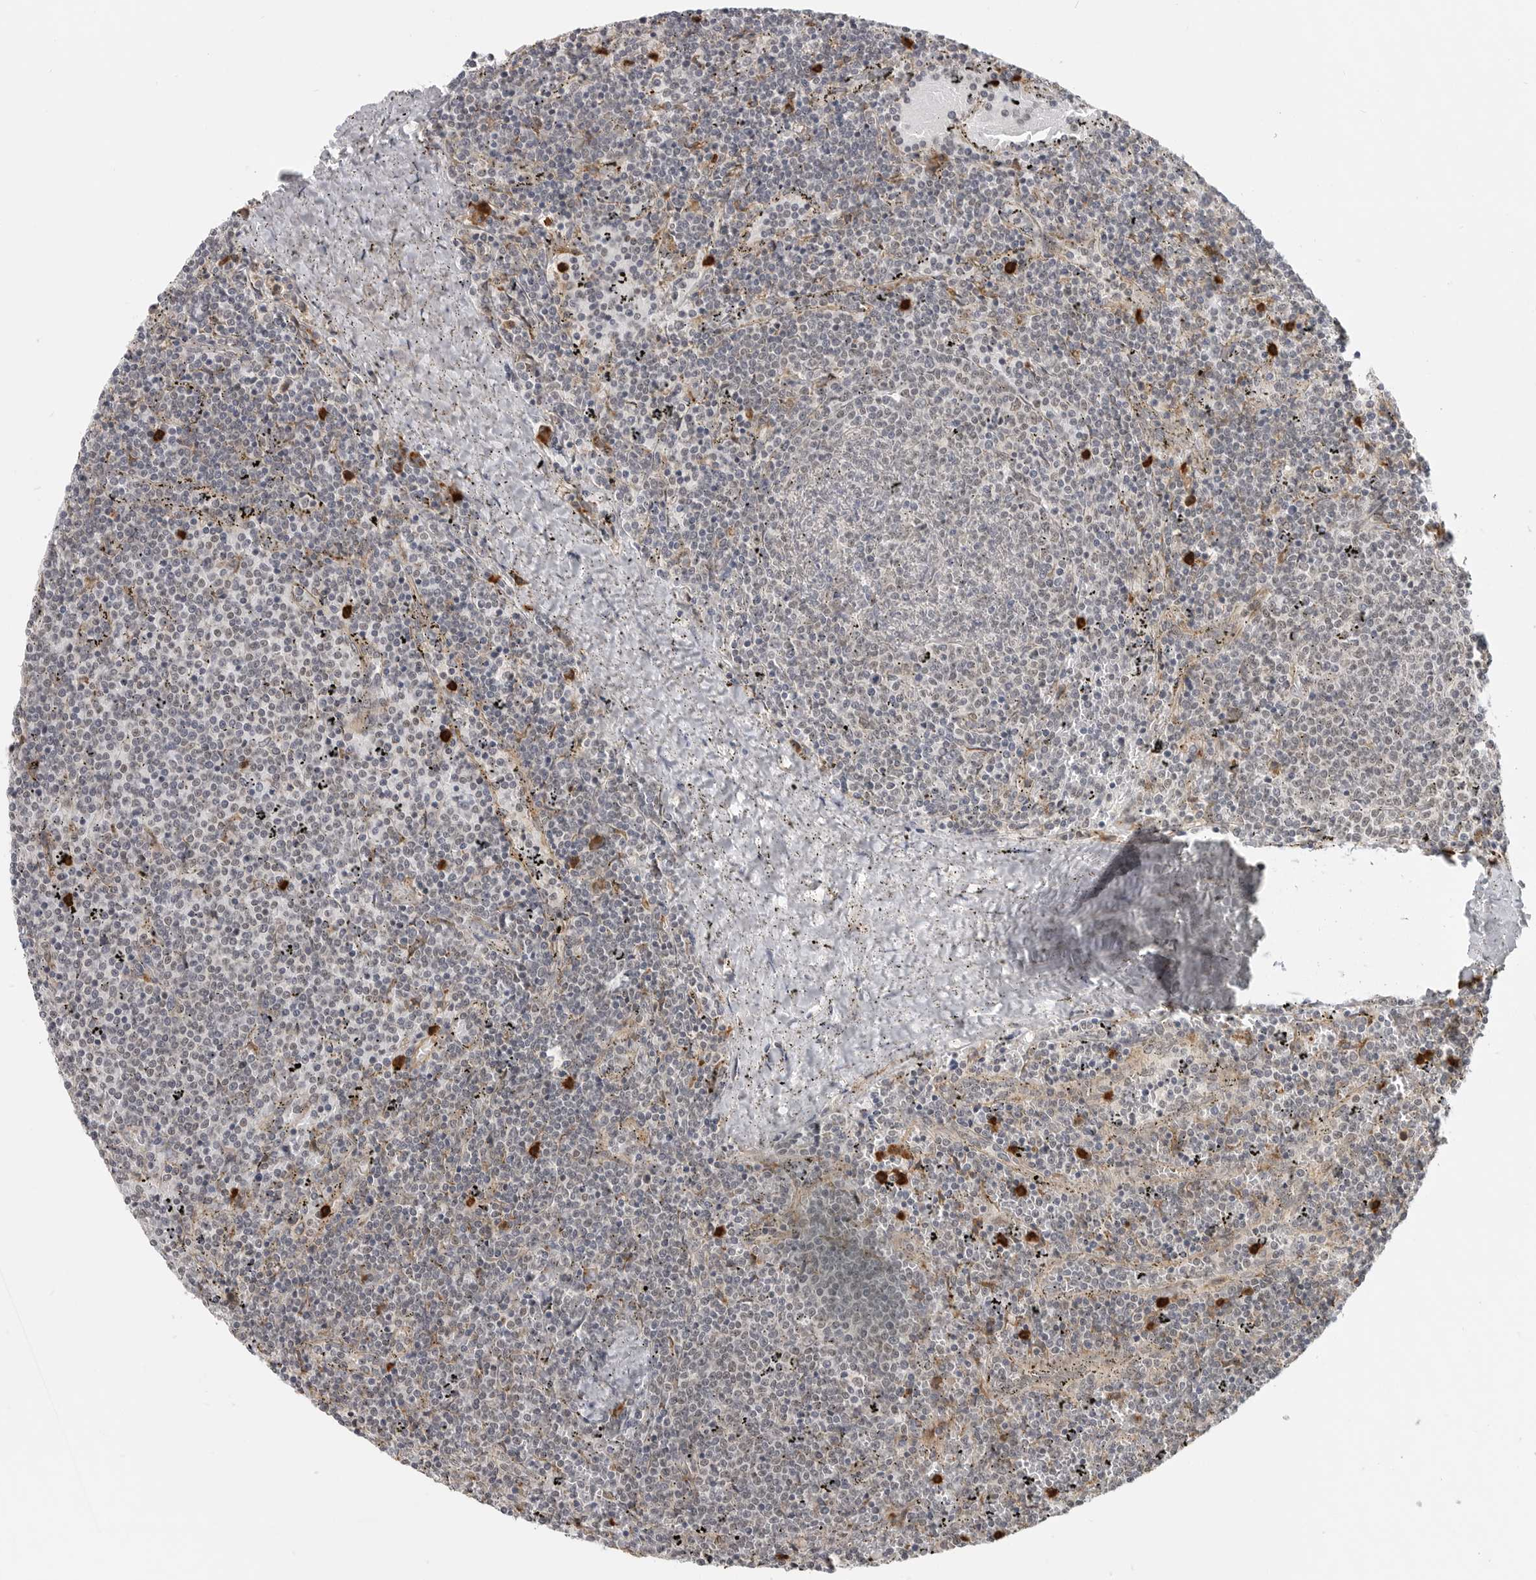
{"staining": {"intensity": "negative", "quantity": "none", "location": "none"}, "tissue": "lymphoma", "cell_type": "Tumor cells", "image_type": "cancer", "snomed": [{"axis": "morphology", "description": "Malignant lymphoma, non-Hodgkin's type, Low grade"}, {"axis": "topography", "description": "Spleen"}], "caption": "Image shows no protein staining in tumor cells of low-grade malignant lymphoma, non-Hodgkin's type tissue. Brightfield microscopy of immunohistochemistry (IHC) stained with DAB (3,3'-diaminobenzidine) (brown) and hematoxylin (blue), captured at high magnification.", "gene": "CEP295NL", "patient": {"sex": "female", "age": 50}}